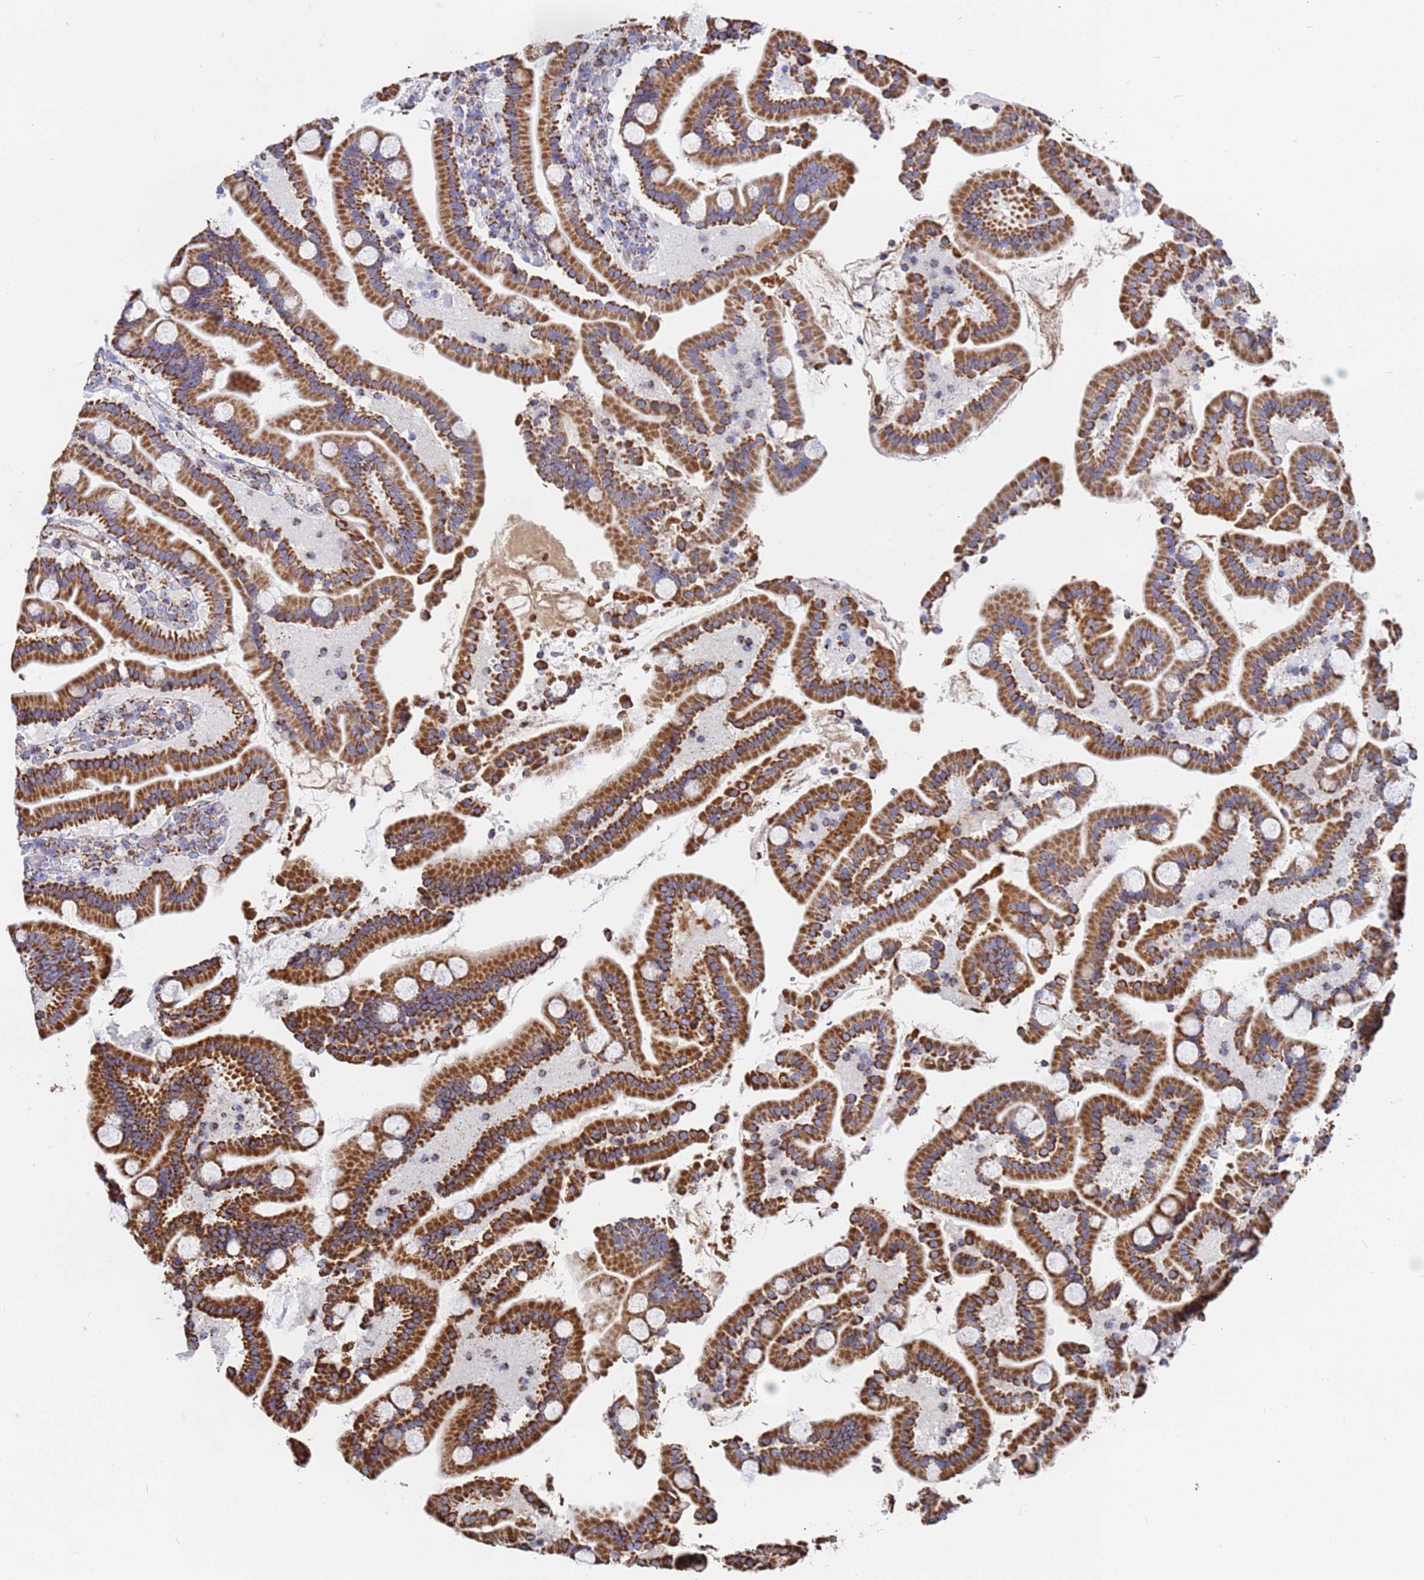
{"staining": {"intensity": "strong", "quantity": ">75%", "location": "cytoplasmic/membranous"}, "tissue": "duodenum", "cell_type": "Glandular cells", "image_type": "normal", "snomed": [{"axis": "morphology", "description": "Normal tissue, NOS"}, {"axis": "topography", "description": "Duodenum"}], "caption": "Protein staining of unremarkable duodenum shows strong cytoplasmic/membranous positivity in about >75% of glandular cells.", "gene": "GLUD1", "patient": {"sex": "male", "age": 55}}